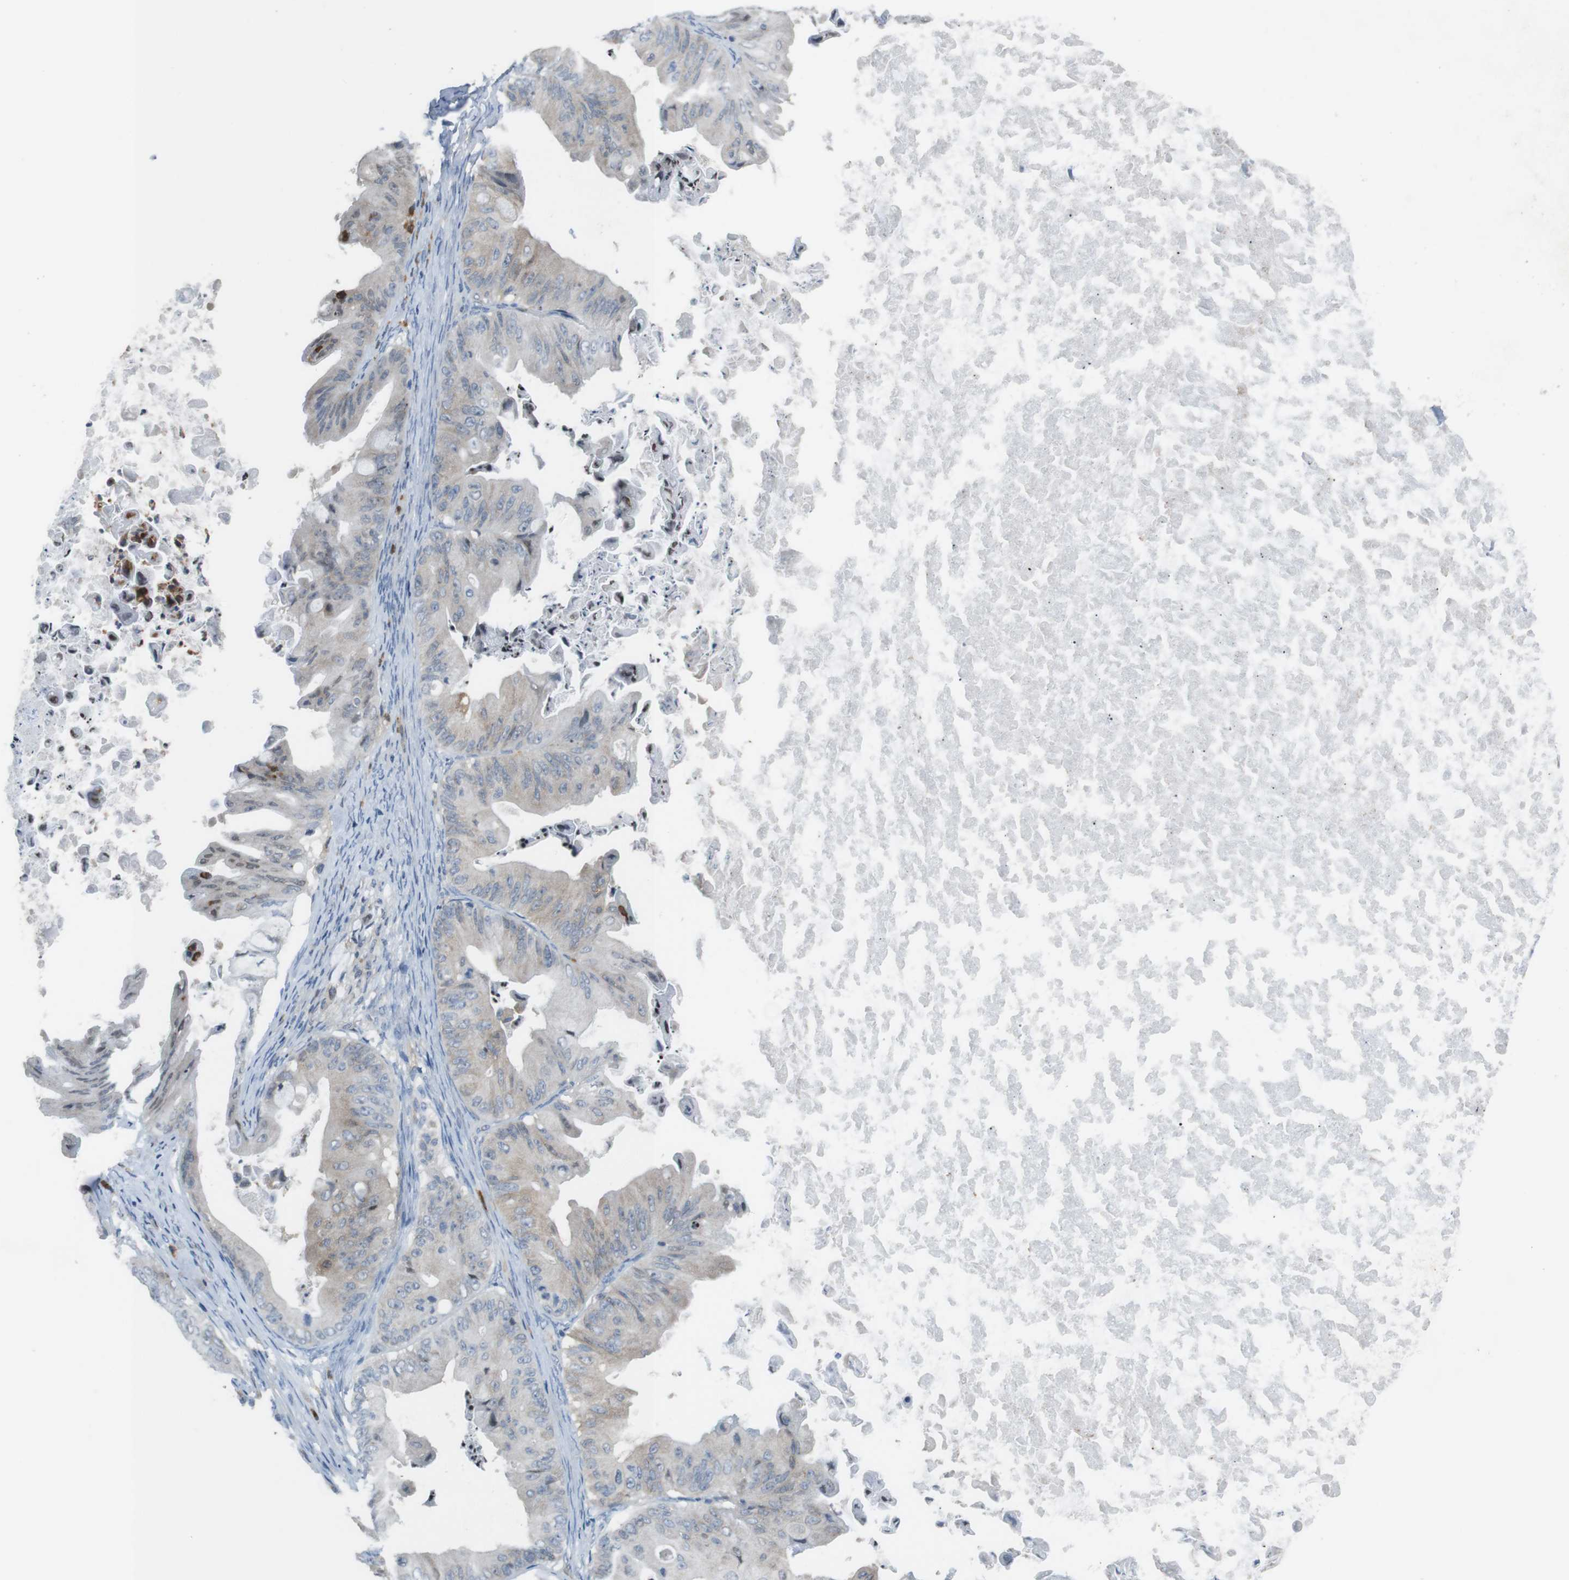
{"staining": {"intensity": "weak", "quantity": "<25%", "location": "nuclear"}, "tissue": "ovarian cancer", "cell_type": "Tumor cells", "image_type": "cancer", "snomed": [{"axis": "morphology", "description": "Cystadenocarcinoma, mucinous, NOS"}, {"axis": "topography", "description": "Ovary"}], "caption": "A high-resolution histopathology image shows immunohistochemistry staining of ovarian cancer, which displays no significant expression in tumor cells.", "gene": "PCDH10", "patient": {"sex": "female", "age": 37}}